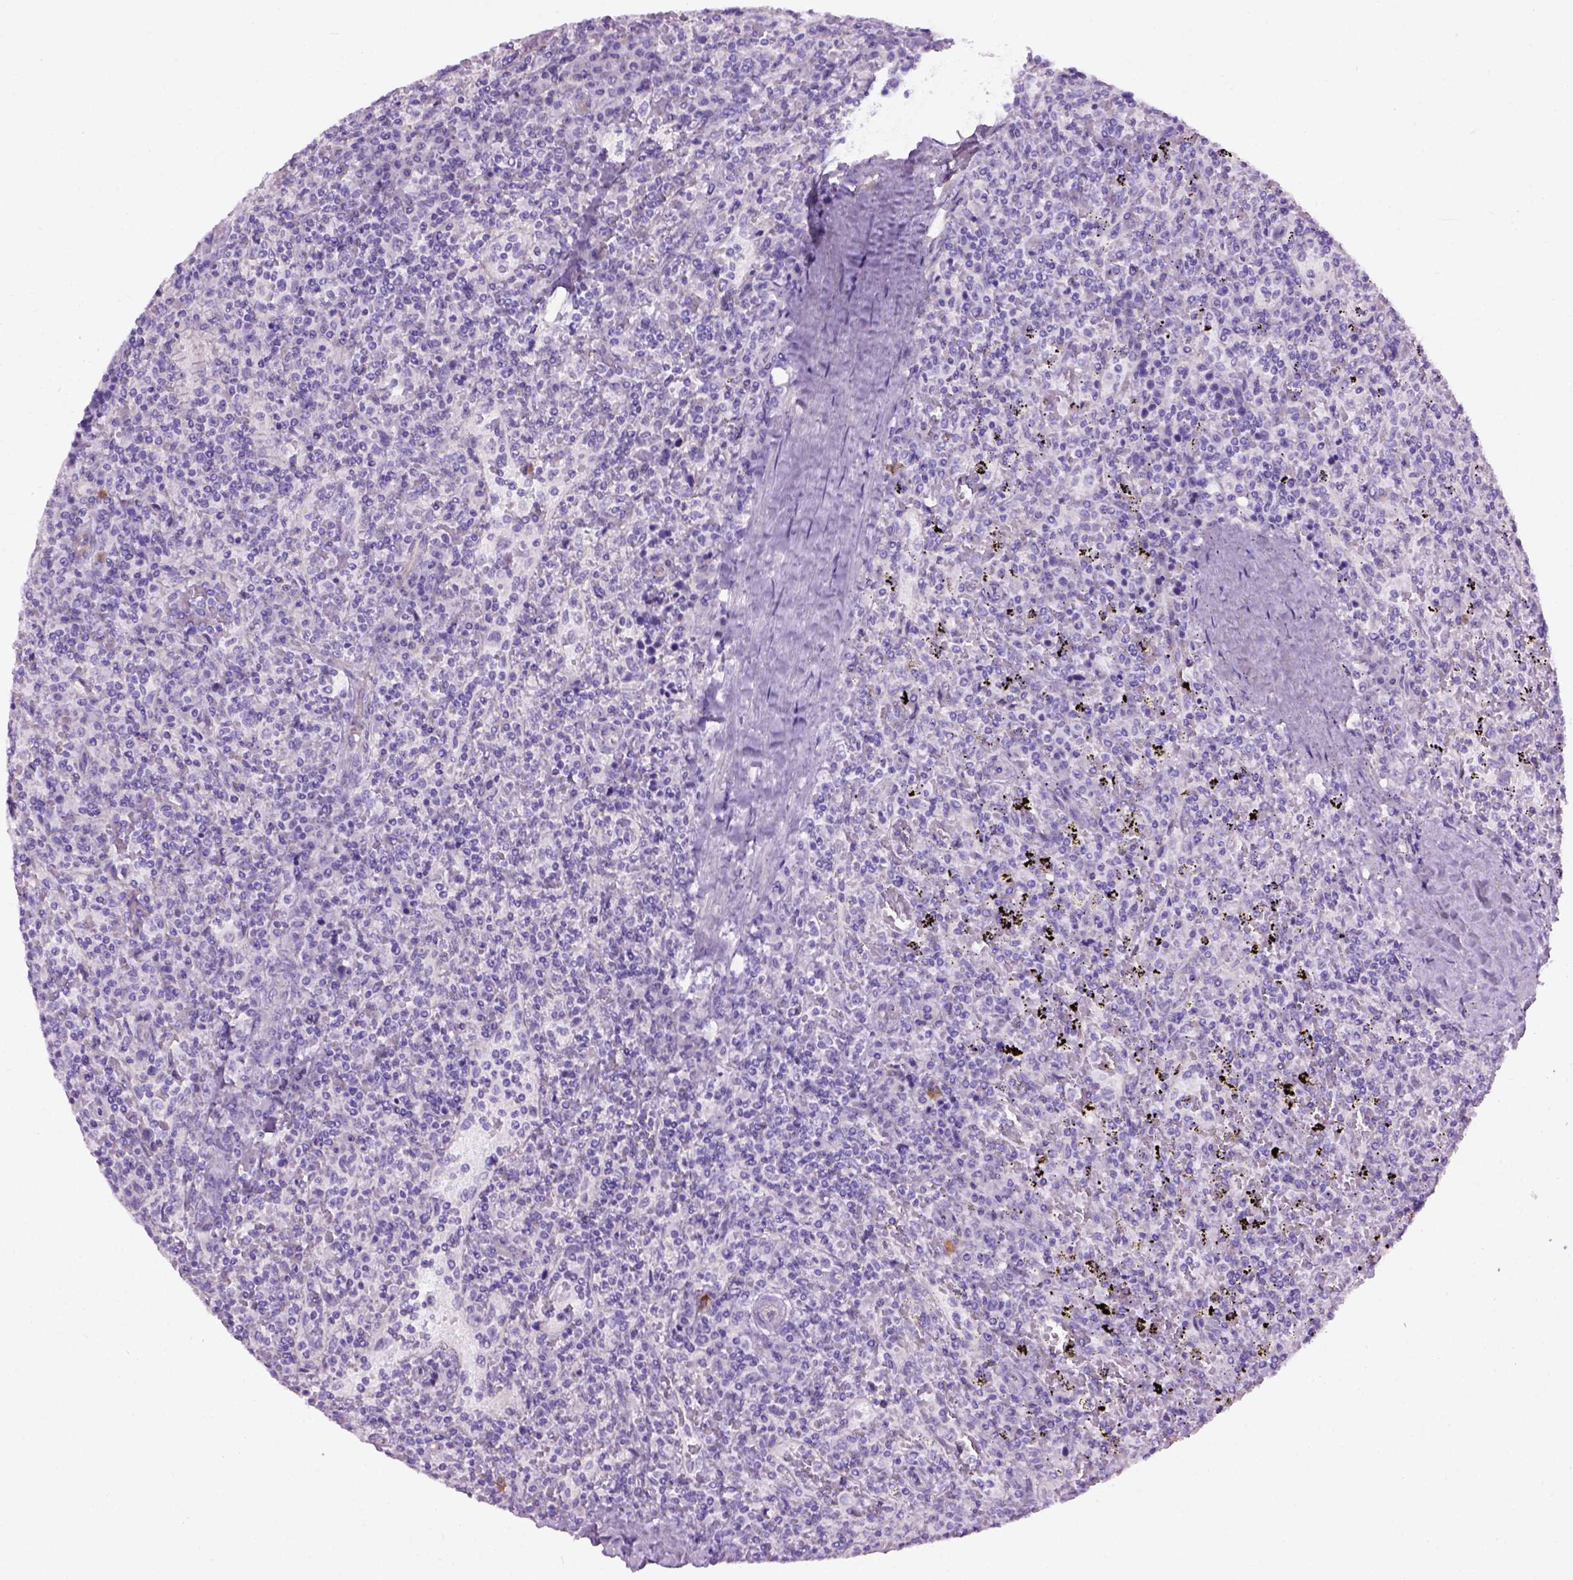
{"staining": {"intensity": "negative", "quantity": "none", "location": "none"}, "tissue": "lymphoma", "cell_type": "Tumor cells", "image_type": "cancer", "snomed": [{"axis": "morphology", "description": "Malignant lymphoma, non-Hodgkin's type, Low grade"}, {"axis": "topography", "description": "Spleen"}], "caption": "Immunohistochemistry (IHC) micrograph of human lymphoma stained for a protein (brown), which shows no staining in tumor cells.", "gene": "GABRB2", "patient": {"sex": "male", "age": 62}}